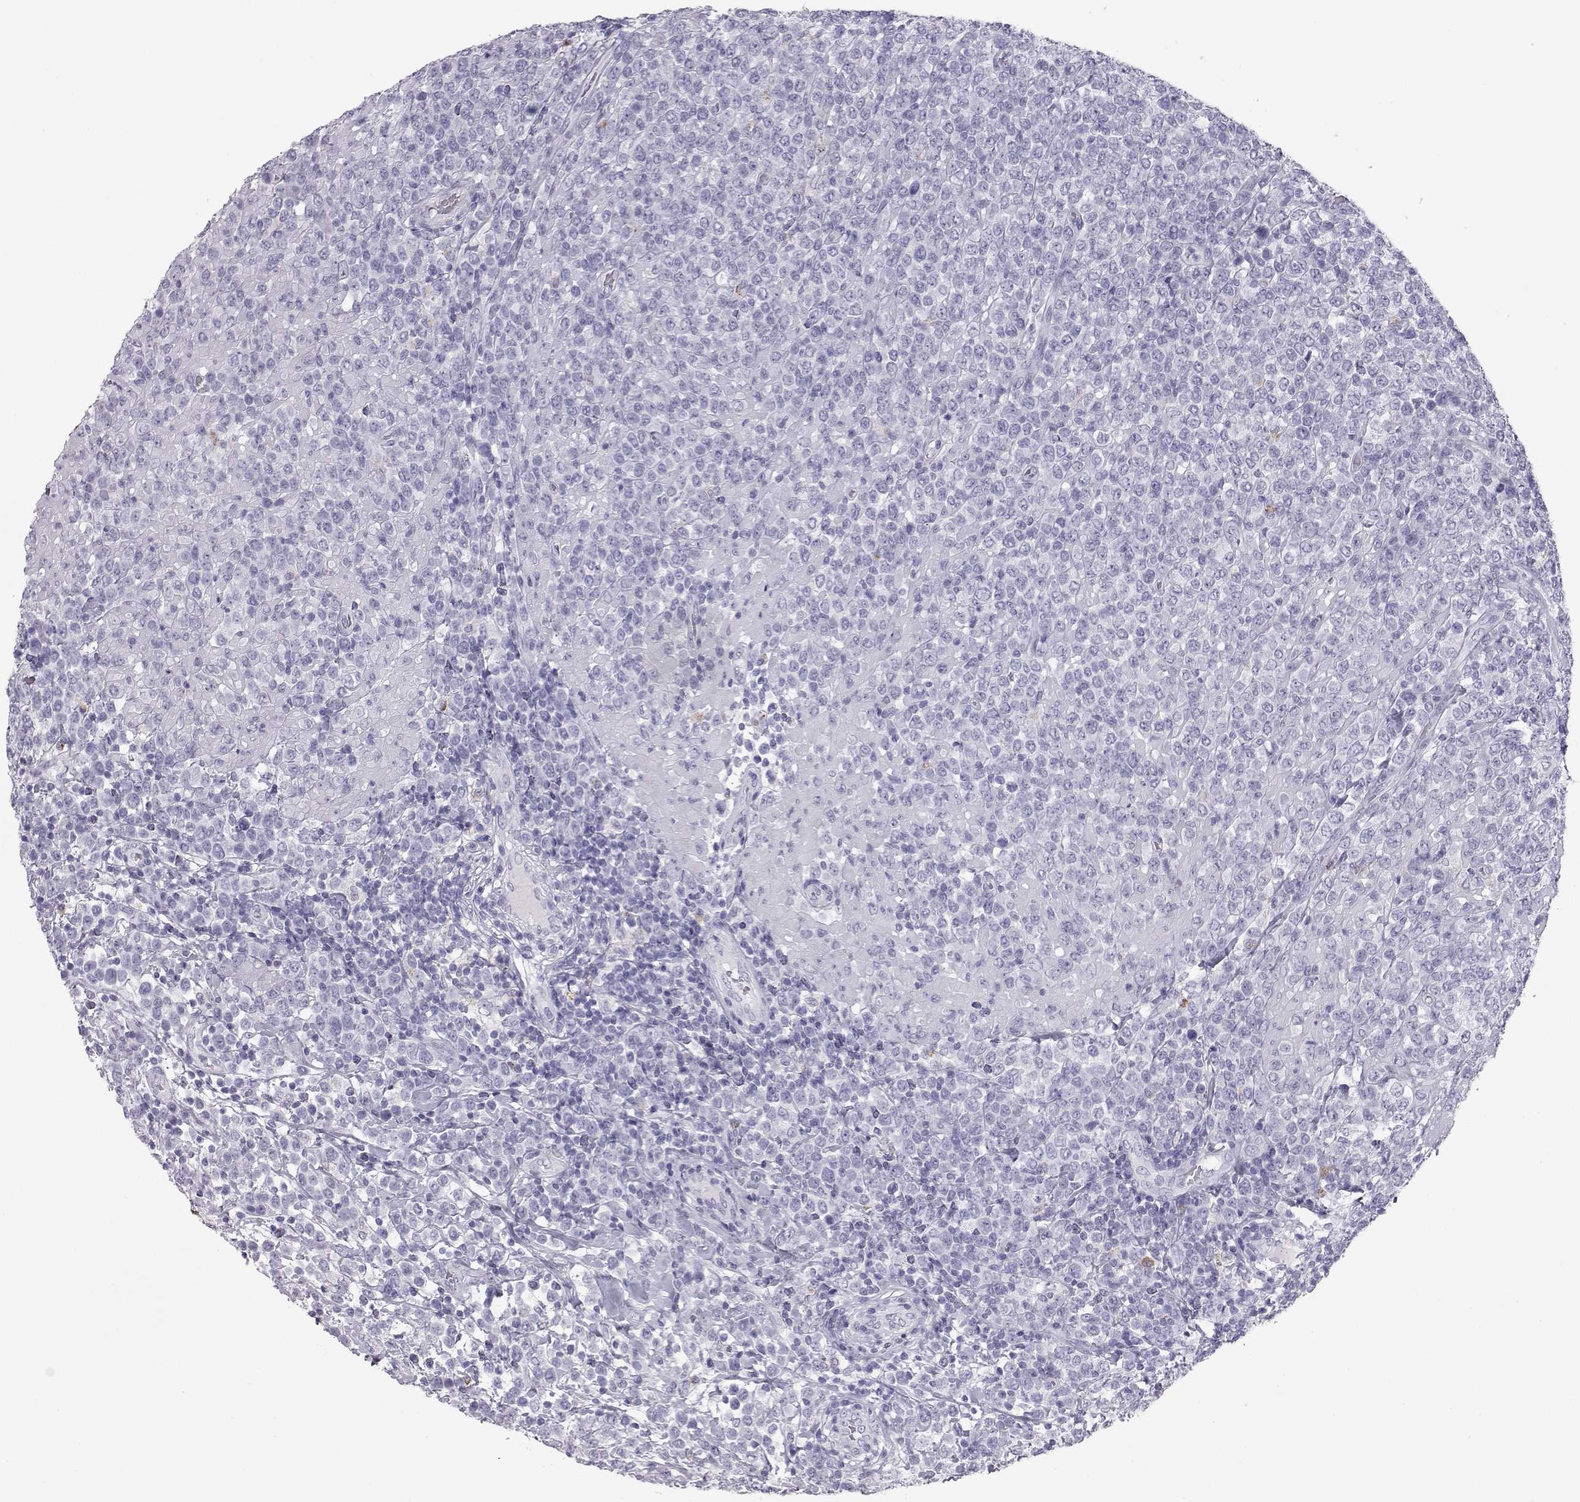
{"staining": {"intensity": "negative", "quantity": "none", "location": "none"}, "tissue": "lymphoma", "cell_type": "Tumor cells", "image_type": "cancer", "snomed": [{"axis": "morphology", "description": "Malignant lymphoma, non-Hodgkin's type, High grade"}, {"axis": "topography", "description": "Soft tissue"}], "caption": "Image shows no significant protein expression in tumor cells of lymphoma.", "gene": "ITLN2", "patient": {"sex": "female", "age": 56}}